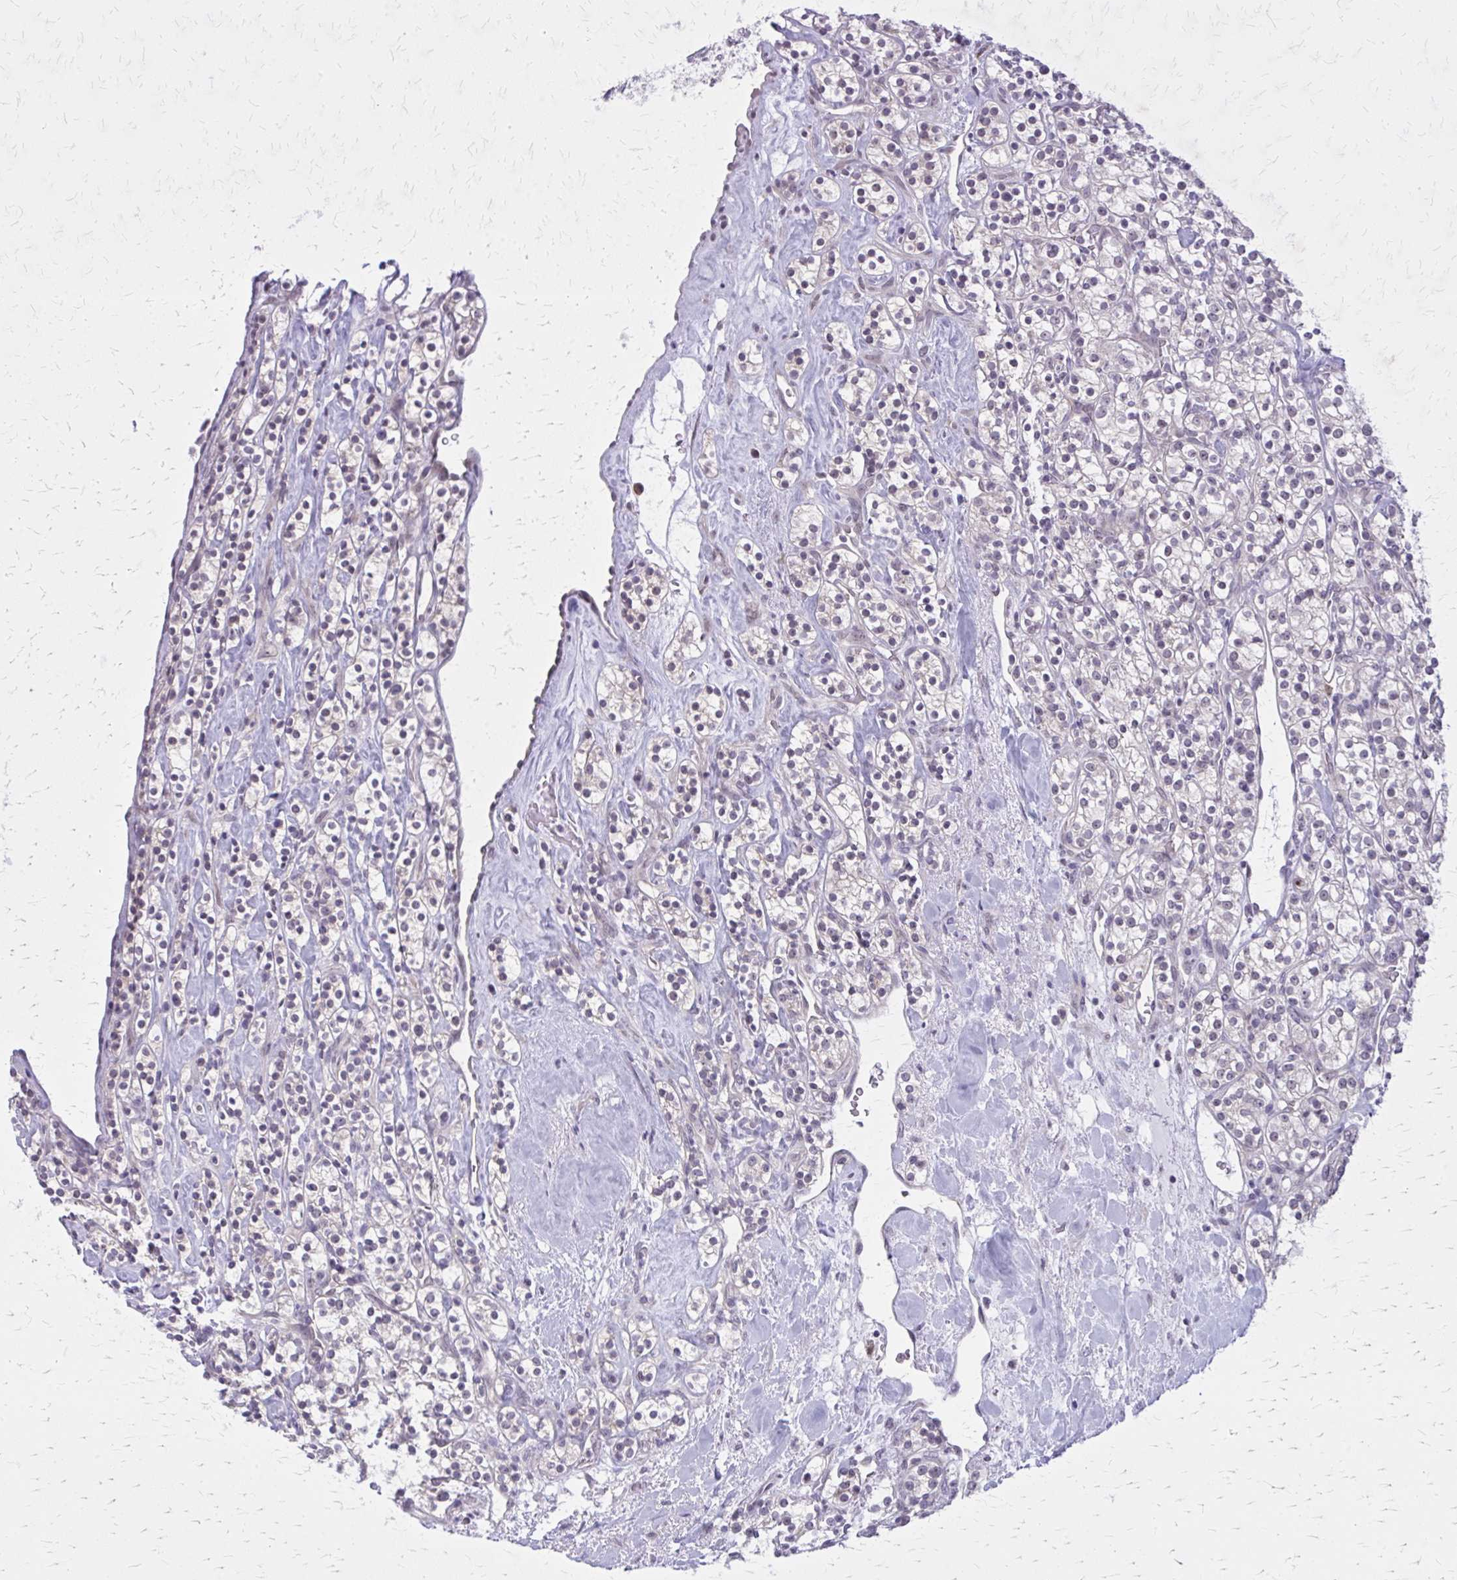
{"staining": {"intensity": "negative", "quantity": "none", "location": "none"}, "tissue": "renal cancer", "cell_type": "Tumor cells", "image_type": "cancer", "snomed": [{"axis": "morphology", "description": "Adenocarcinoma, NOS"}, {"axis": "topography", "description": "Kidney"}], "caption": "High magnification brightfield microscopy of adenocarcinoma (renal) stained with DAB (3,3'-diaminobenzidine) (brown) and counterstained with hematoxylin (blue): tumor cells show no significant expression.", "gene": "PLCB1", "patient": {"sex": "male", "age": 77}}